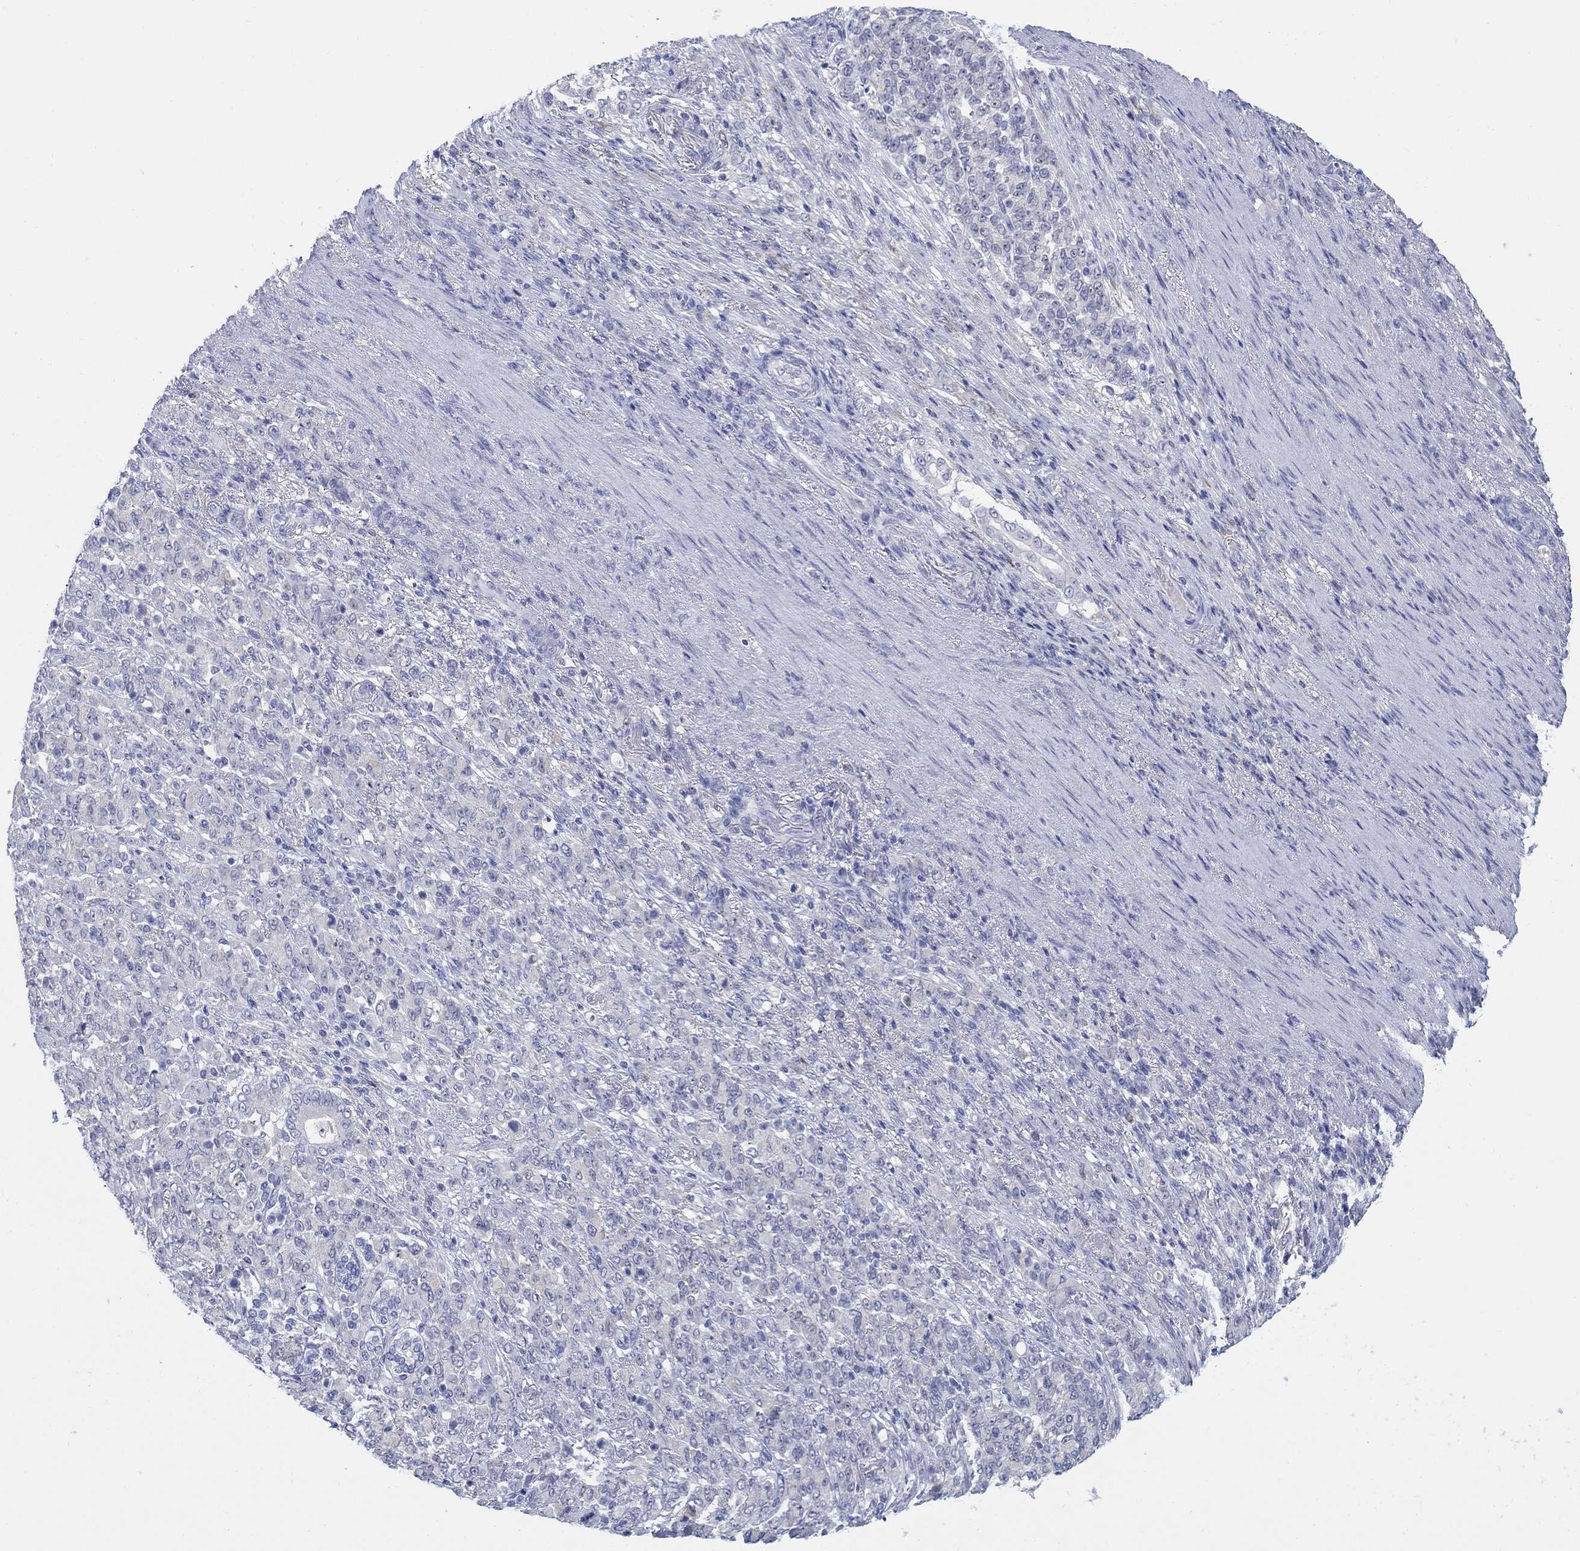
{"staining": {"intensity": "negative", "quantity": "none", "location": "none"}, "tissue": "stomach cancer", "cell_type": "Tumor cells", "image_type": "cancer", "snomed": [{"axis": "morphology", "description": "Normal tissue, NOS"}, {"axis": "morphology", "description": "Adenocarcinoma, NOS"}, {"axis": "topography", "description": "Stomach"}], "caption": "Tumor cells show no significant protein staining in adenocarcinoma (stomach). (DAB (3,3'-diaminobenzidine) immunohistochemistry, high magnification).", "gene": "REEP2", "patient": {"sex": "female", "age": 79}}